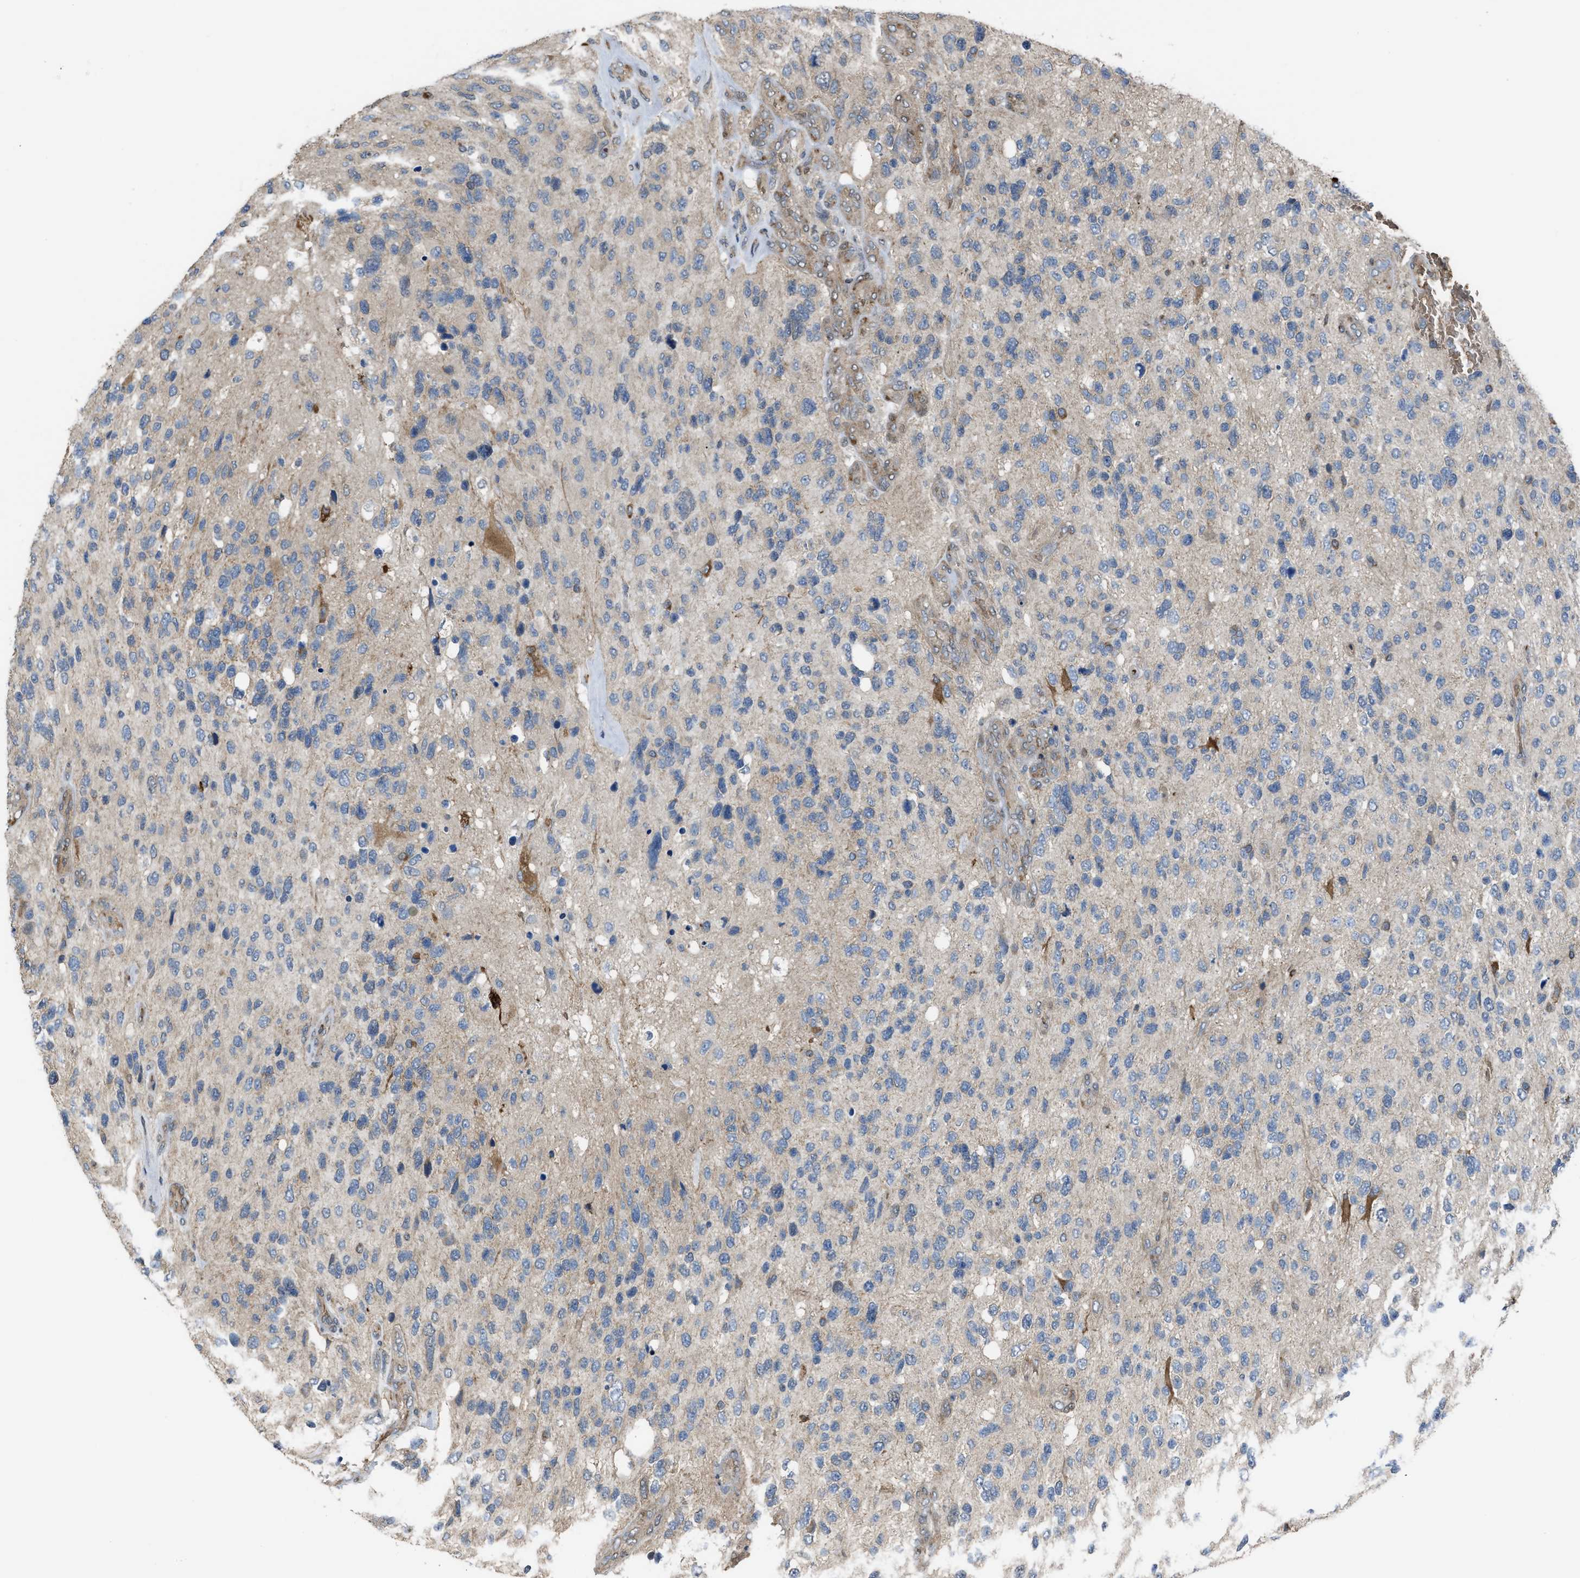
{"staining": {"intensity": "weak", "quantity": "<25%", "location": "cytoplasmic/membranous"}, "tissue": "glioma", "cell_type": "Tumor cells", "image_type": "cancer", "snomed": [{"axis": "morphology", "description": "Glioma, malignant, High grade"}, {"axis": "topography", "description": "Brain"}], "caption": "DAB immunohistochemical staining of glioma exhibits no significant positivity in tumor cells.", "gene": "SELENOM", "patient": {"sex": "female", "age": 58}}